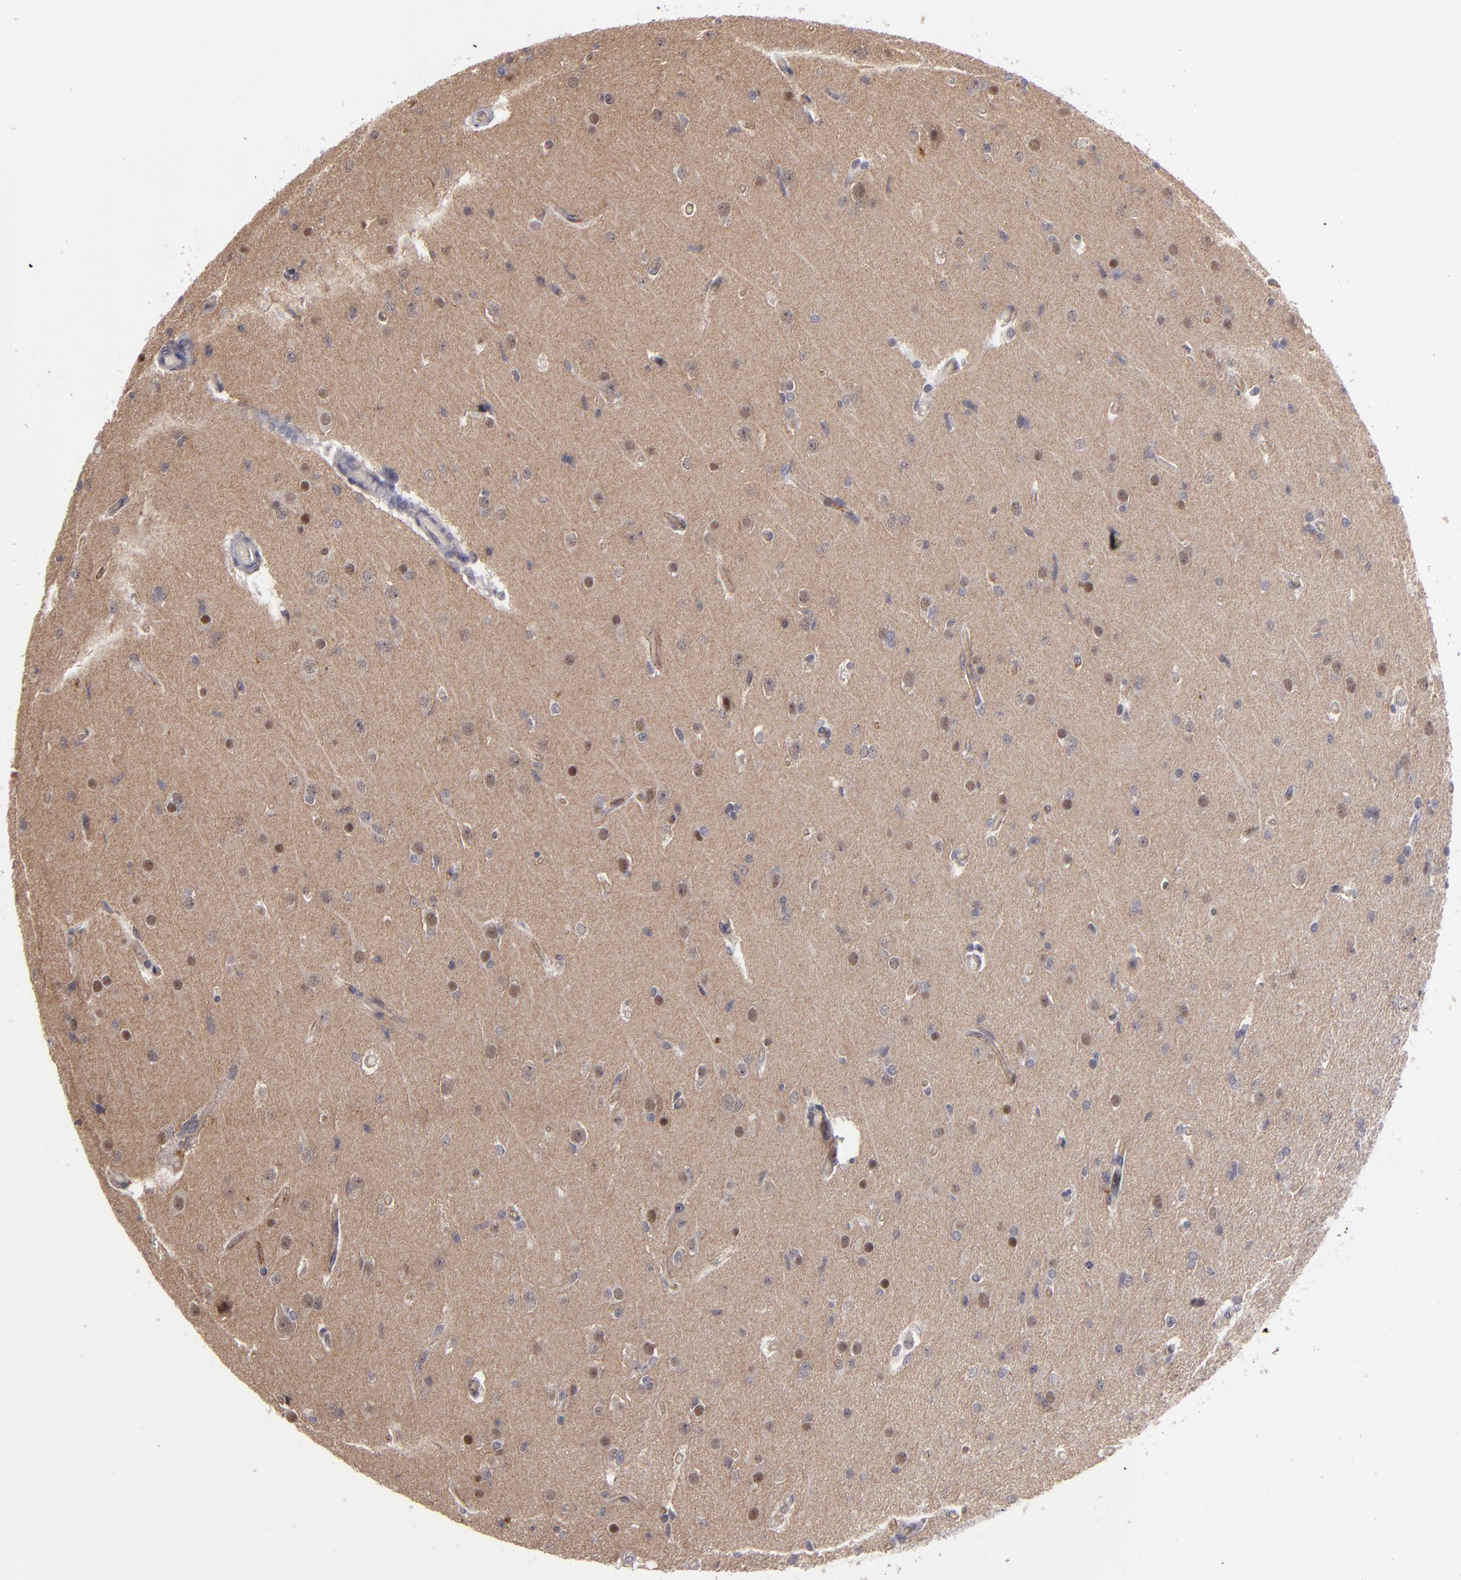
{"staining": {"intensity": "weak", "quantity": "<25%", "location": "nuclear"}, "tissue": "glioma", "cell_type": "Tumor cells", "image_type": "cancer", "snomed": [{"axis": "morphology", "description": "Glioma, malignant, High grade"}, {"axis": "topography", "description": "Brain"}], "caption": "This is a micrograph of immunohistochemistry staining of glioma, which shows no staining in tumor cells.", "gene": "STX3", "patient": {"sex": "male", "age": 33}}